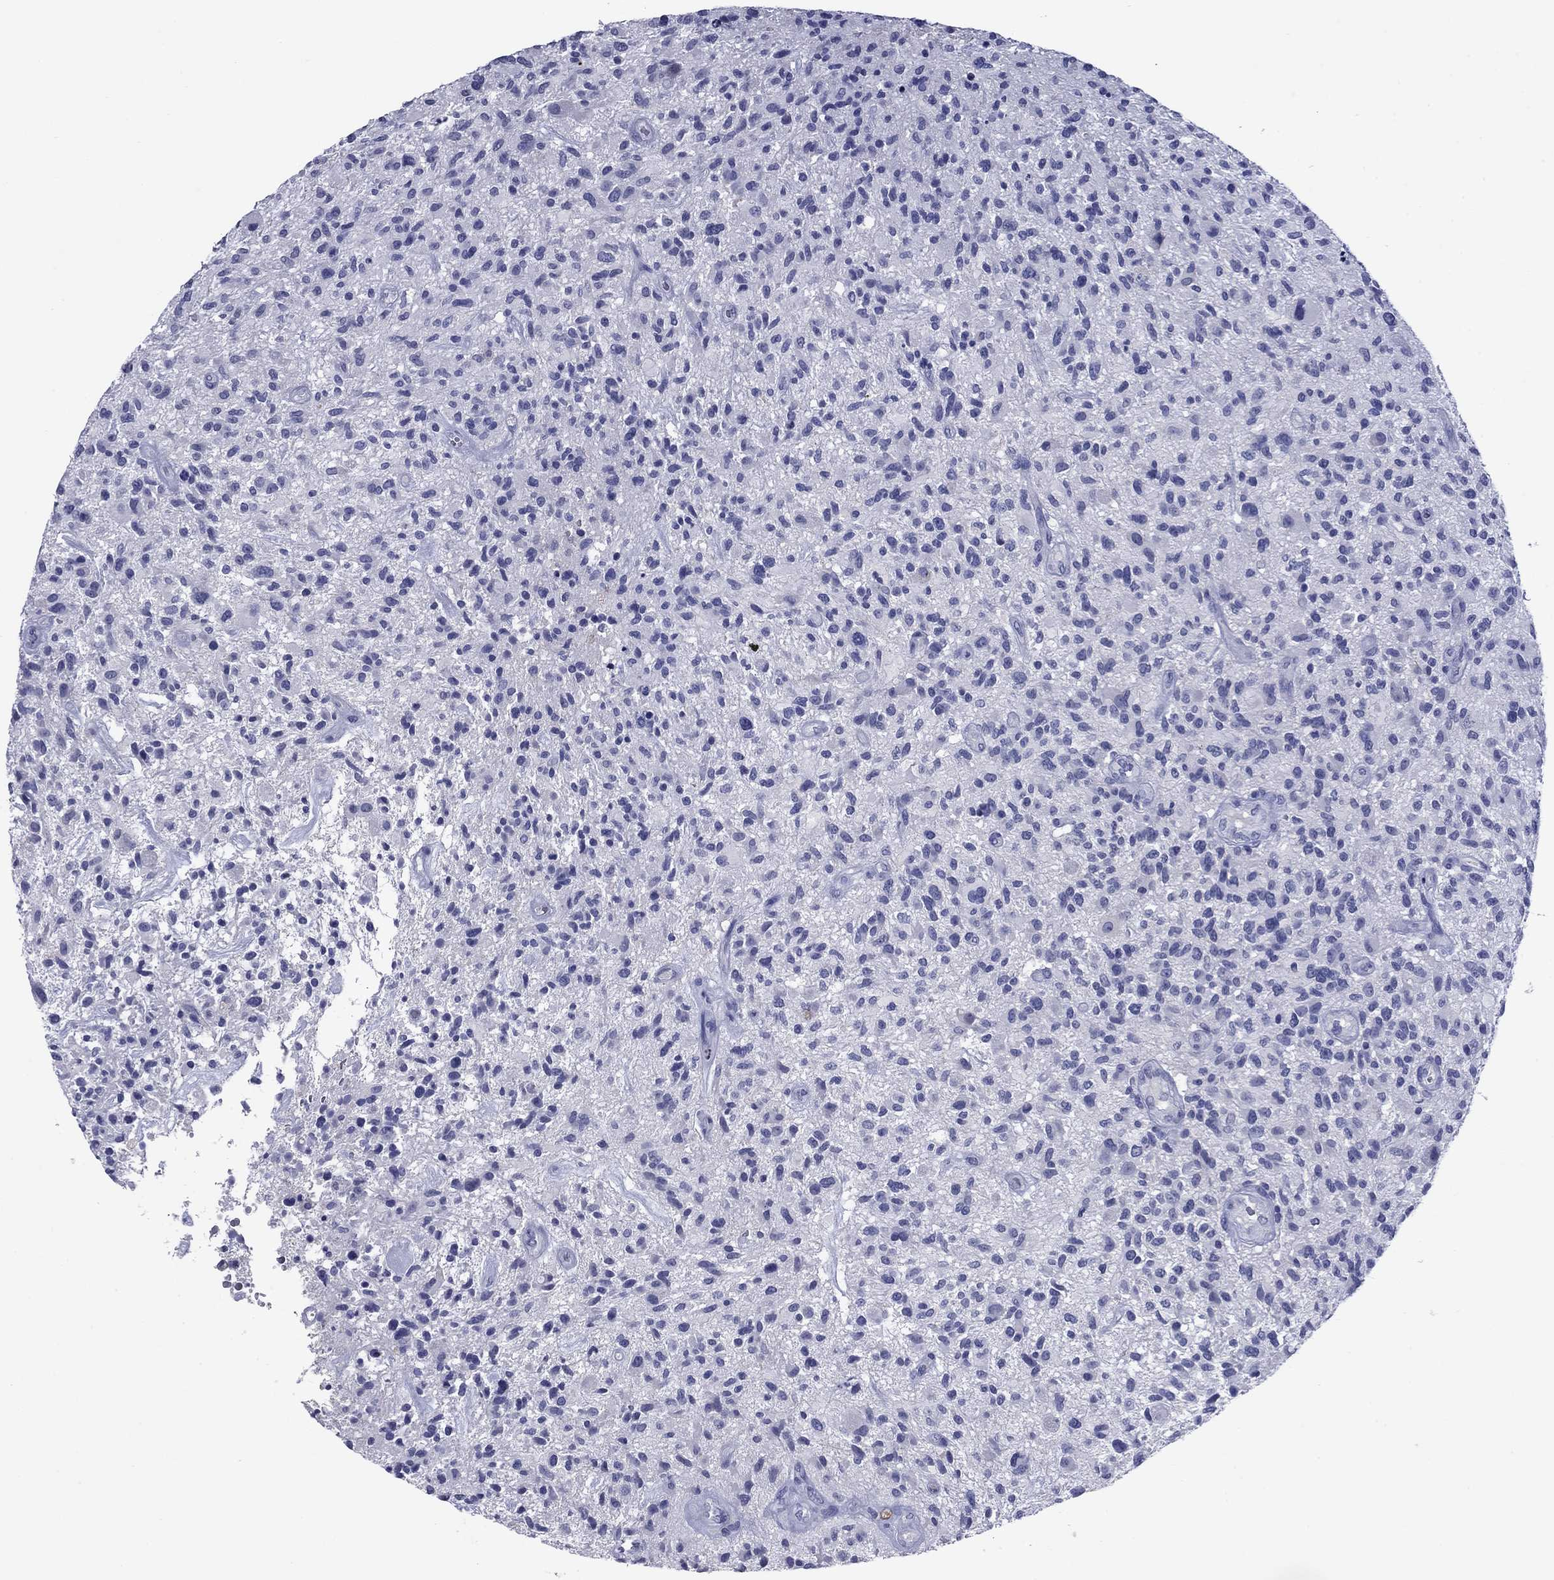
{"staining": {"intensity": "negative", "quantity": "none", "location": "none"}, "tissue": "glioma", "cell_type": "Tumor cells", "image_type": "cancer", "snomed": [{"axis": "morphology", "description": "Glioma, malignant, High grade"}, {"axis": "topography", "description": "Brain"}], "caption": "Tumor cells are negative for protein expression in human glioma.", "gene": "CFAP119", "patient": {"sex": "male", "age": 47}}